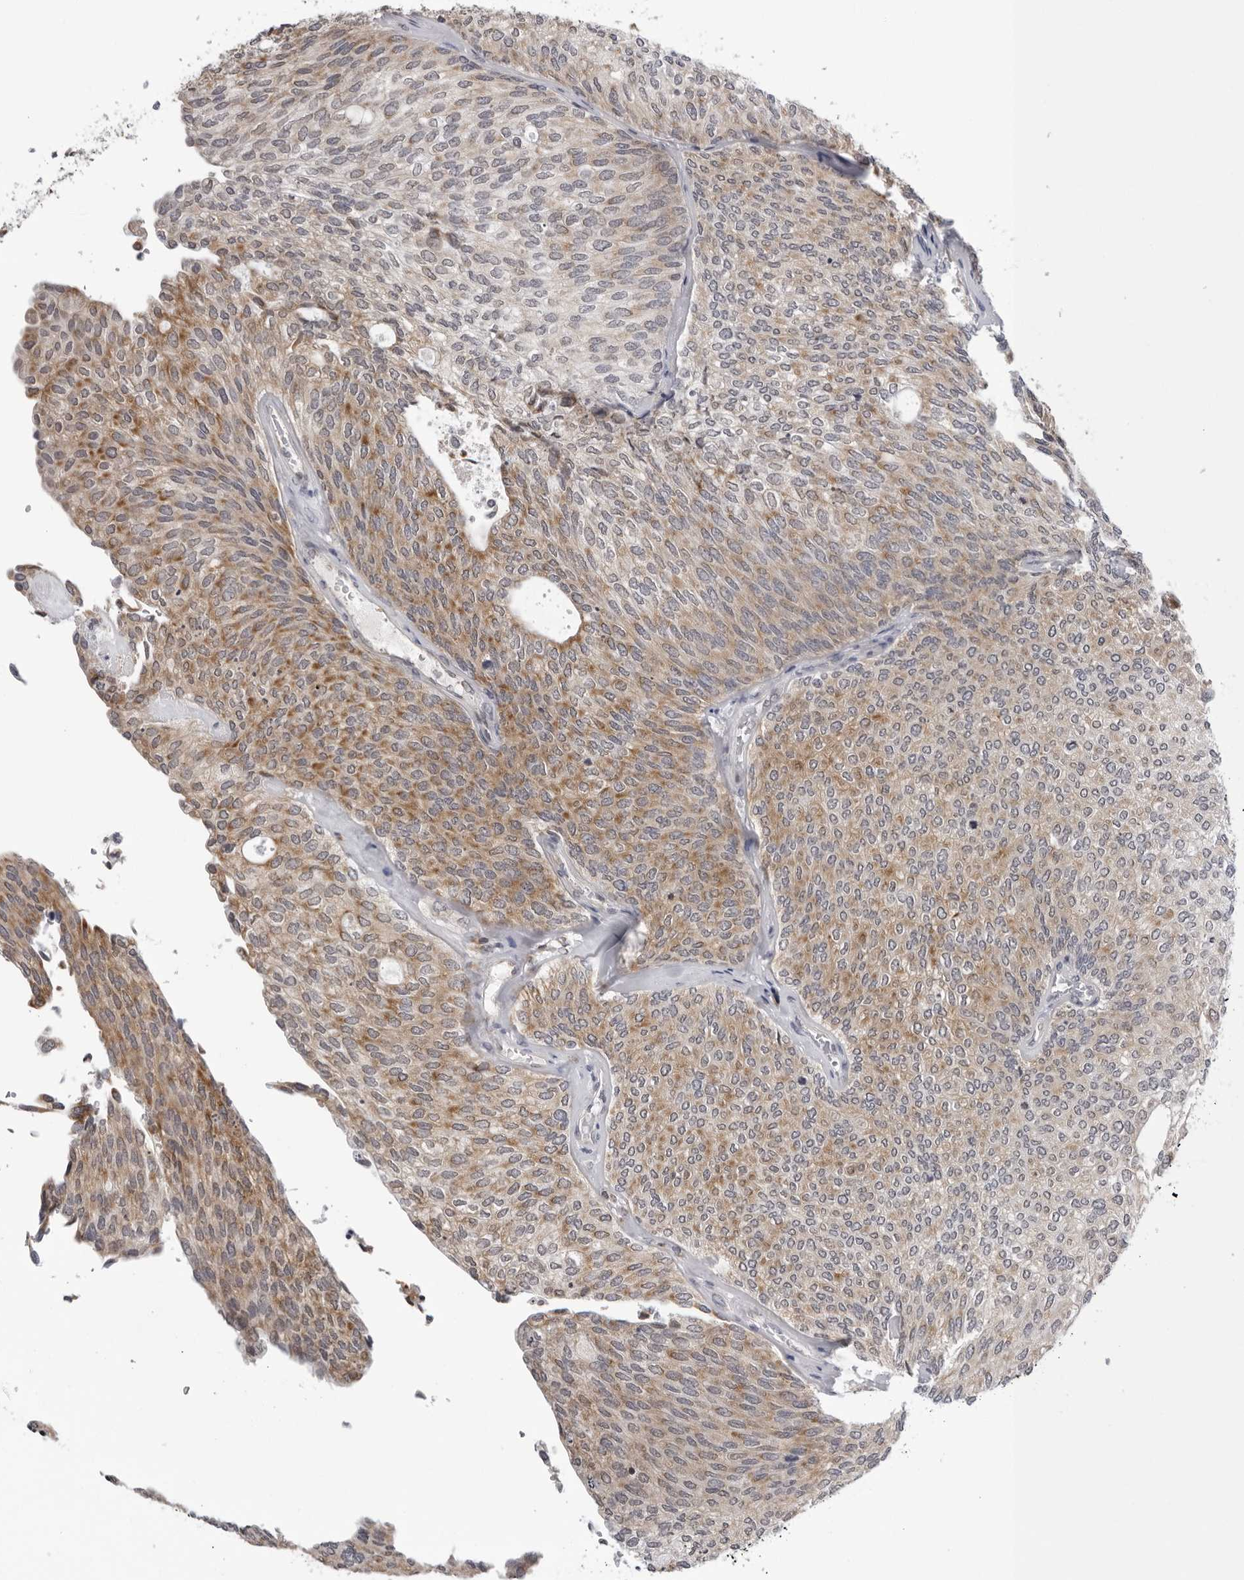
{"staining": {"intensity": "moderate", "quantity": "25%-75%", "location": "cytoplasmic/membranous"}, "tissue": "urothelial cancer", "cell_type": "Tumor cells", "image_type": "cancer", "snomed": [{"axis": "morphology", "description": "Urothelial carcinoma, Low grade"}, {"axis": "topography", "description": "Urinary bladder"}], "caption": "A high-resolution photomicrograph shows immunohistochemistry staining of low-grade urothelial carcinoma, which displays moderate cytoplasmic/membranous staining in approximately 25%-75% of tumor cells.", "gene": "CPT2", "patient": {"sex": "female", "age": 79}}